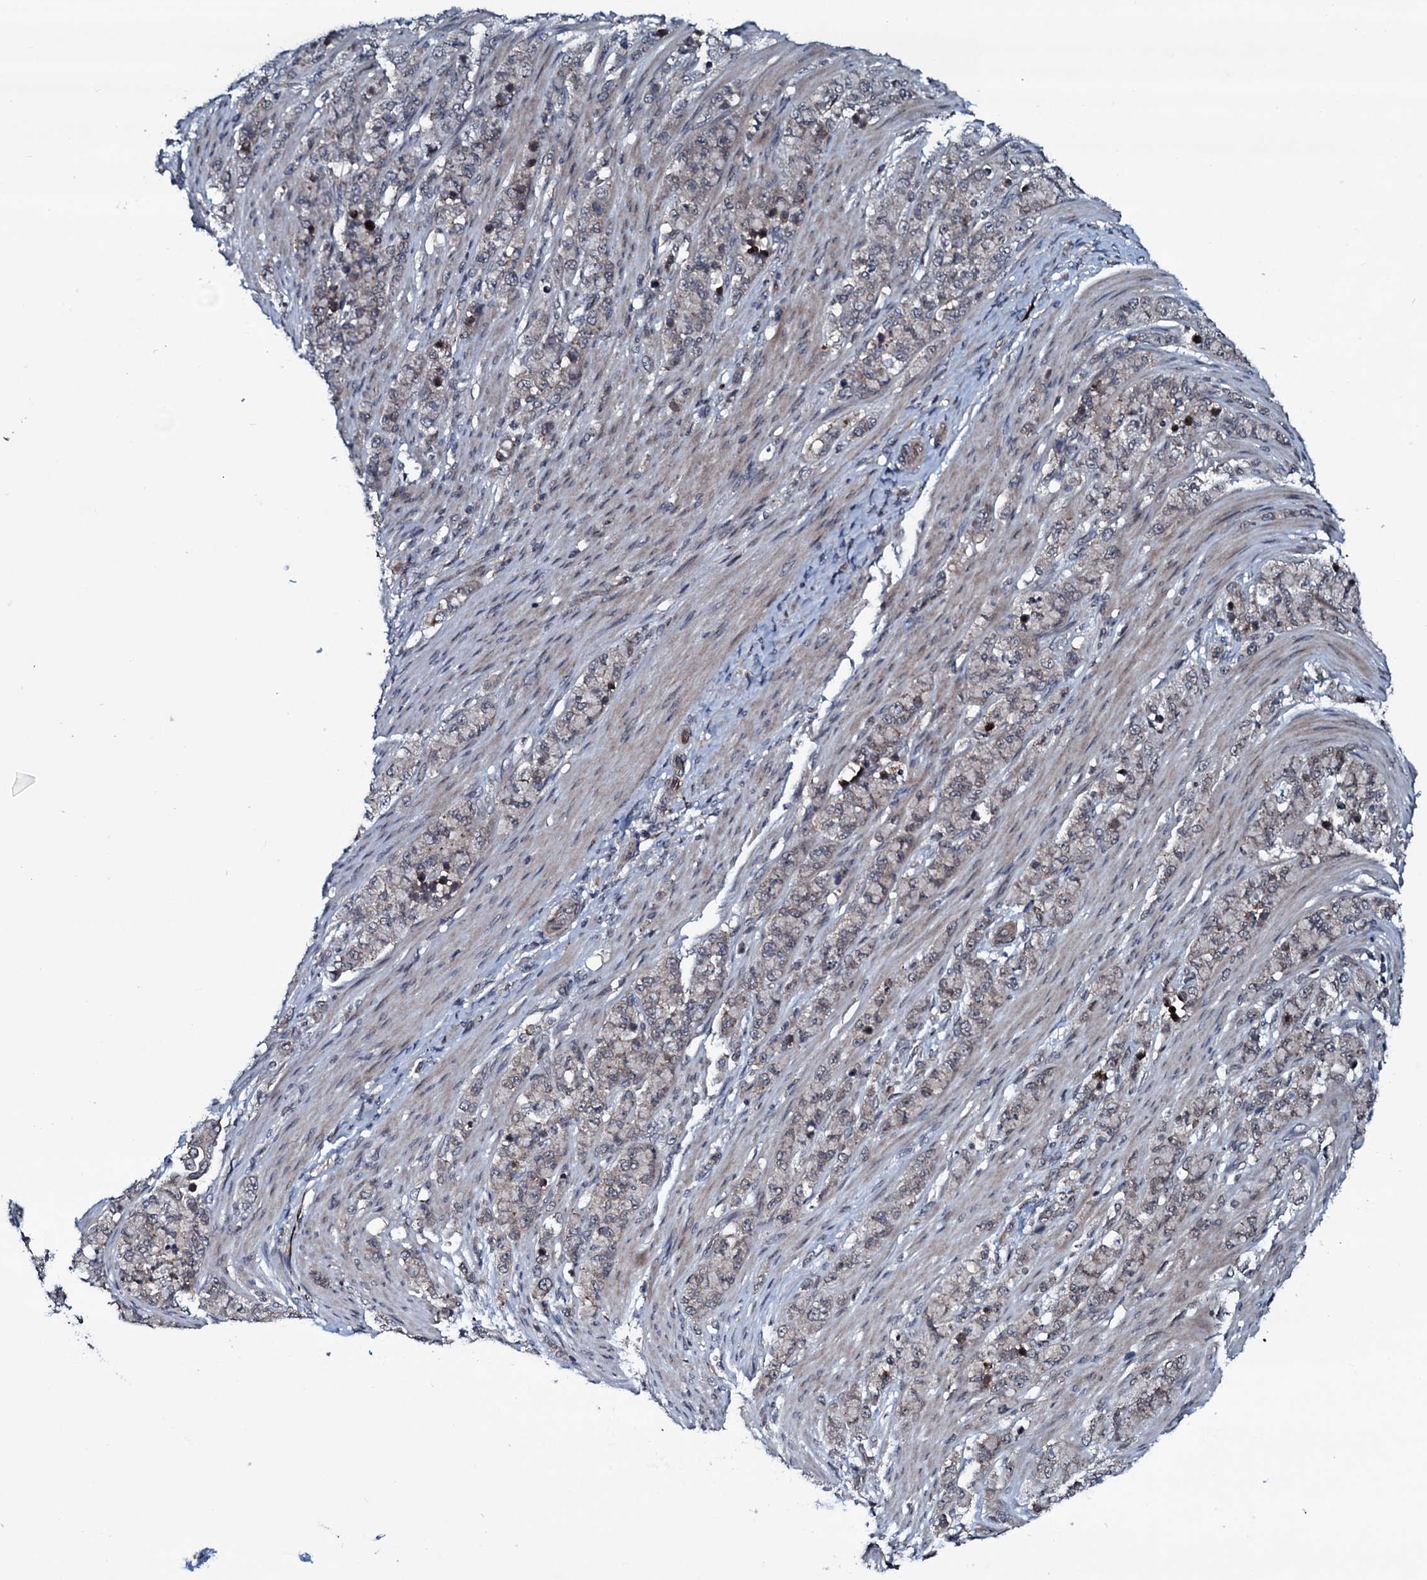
{"staining": {"intensity": "weak", "quantity": "<25%", "location": "cytoplasmic/membranous"}, "tissue": "stomach cancer", "cell_type": "Tumor cells", "image_type": "cancer", "snomed": [{"axis": "morphology", "description": "Adenocarcinoma, NOS"}, {"axis": "topography", "description": "Stomach"}], "caption": "This is an immunohistochemistry micrograph of human stomach cancer. There is no expression in tumor cells.", "gene": "OGFOD2", "patient": {"sex": "female", "age": 79}}